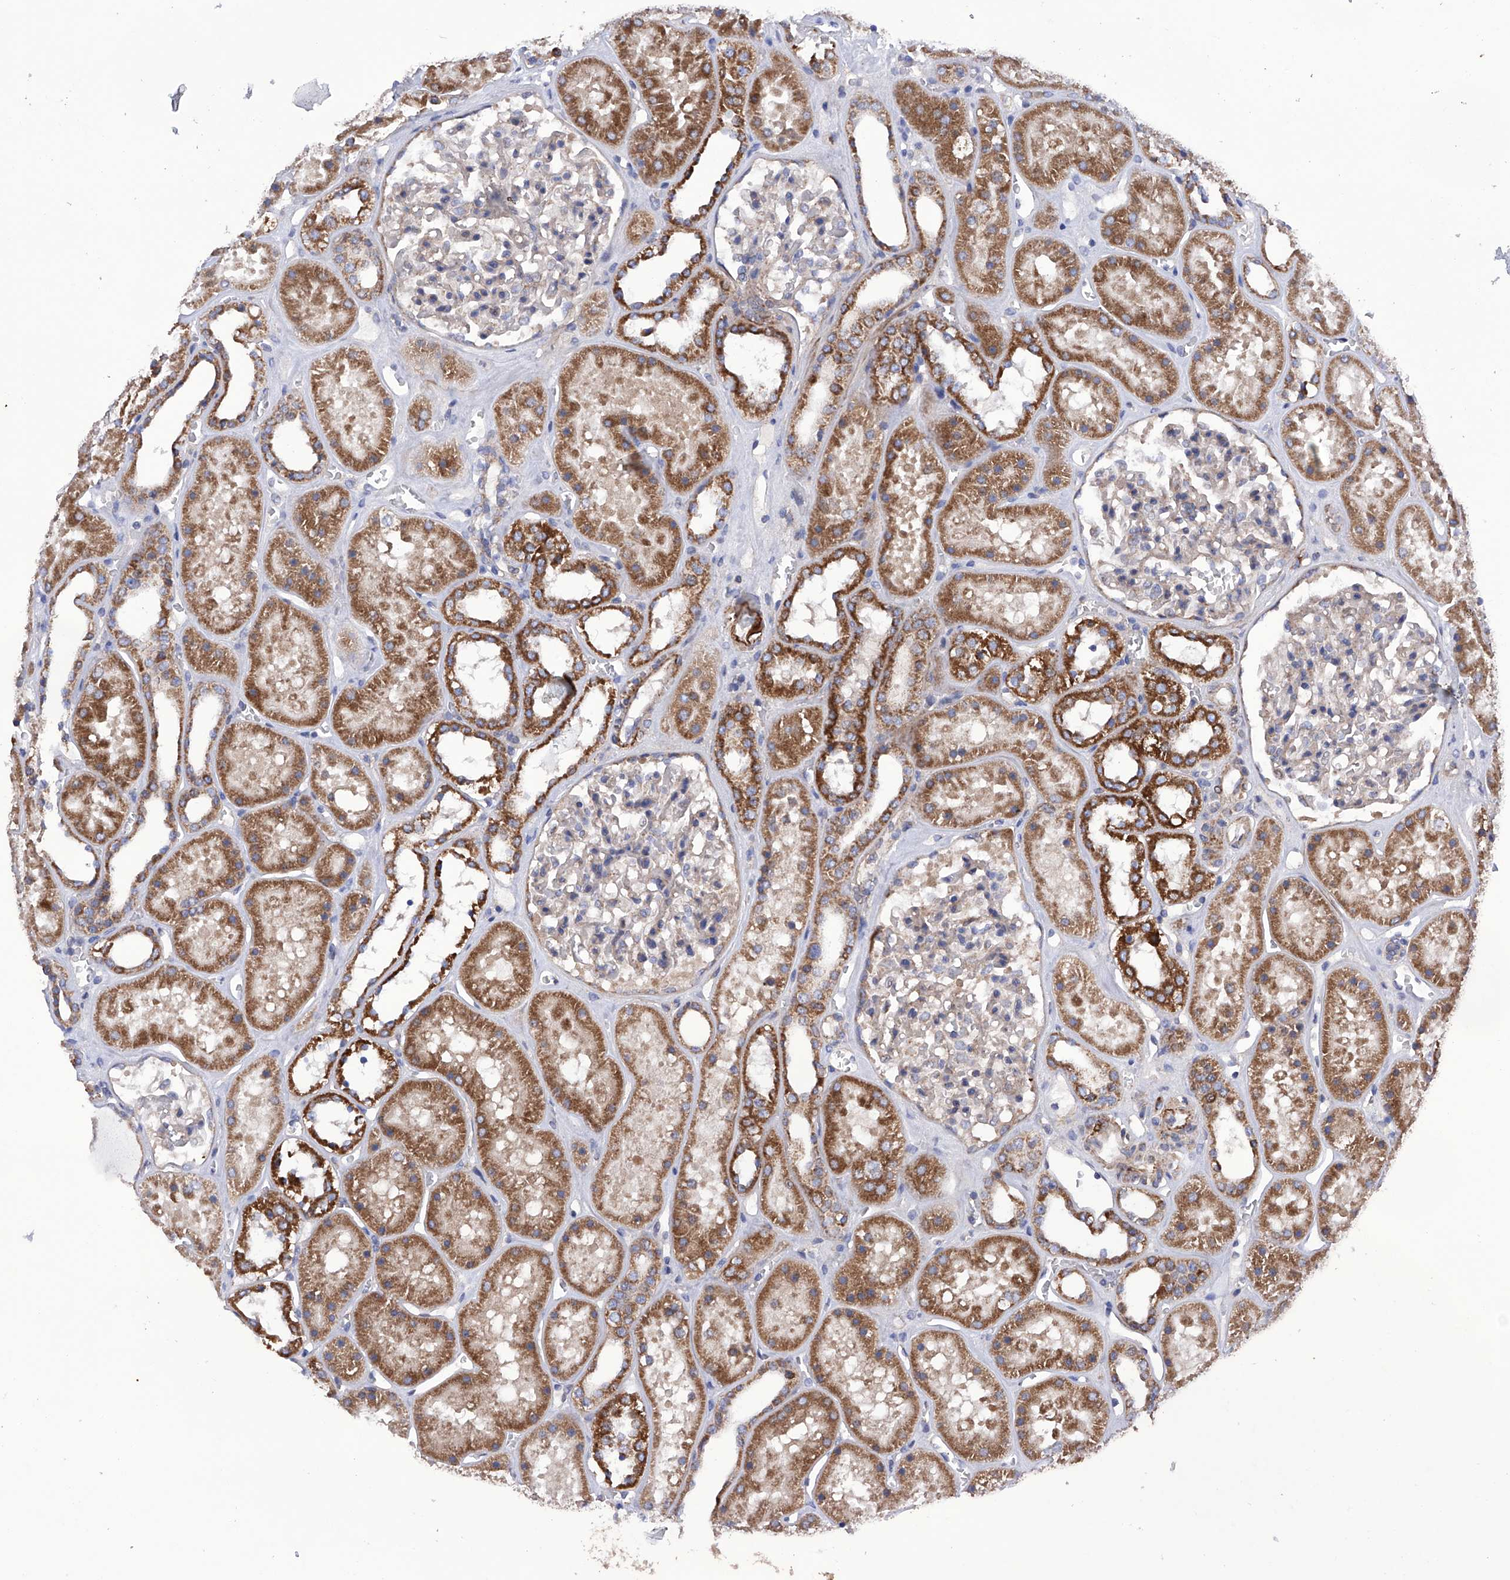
{"staining": {"intensity": "moderate", "quantity": "<25%", "location": "cytoplasmic/membranous"}, "tissue": "kidney", "cell_type": "Cells in glomeruli", "image_type": "normal", "snomed": [{"axis": "morphology", "description": "Normal tissue, NOS"}, {"axis": "topography", "description": "Kidney"}], "caption": "IHC staining of benign kidney, which demonstrates low levels of moderate cytoplasmic/membranous staining in approximately <25% of cells in glomeruli indicating moderate cytoplasmic/membranous protein positivity. The staining was performed using DAB (3,3'-diaminobenzidine) (brown) for protein detection and nuclei were counterstained in hematoxylin (blue).", "gene": "EFCAB2", "patient": {"sex": "female", "age": 41}}